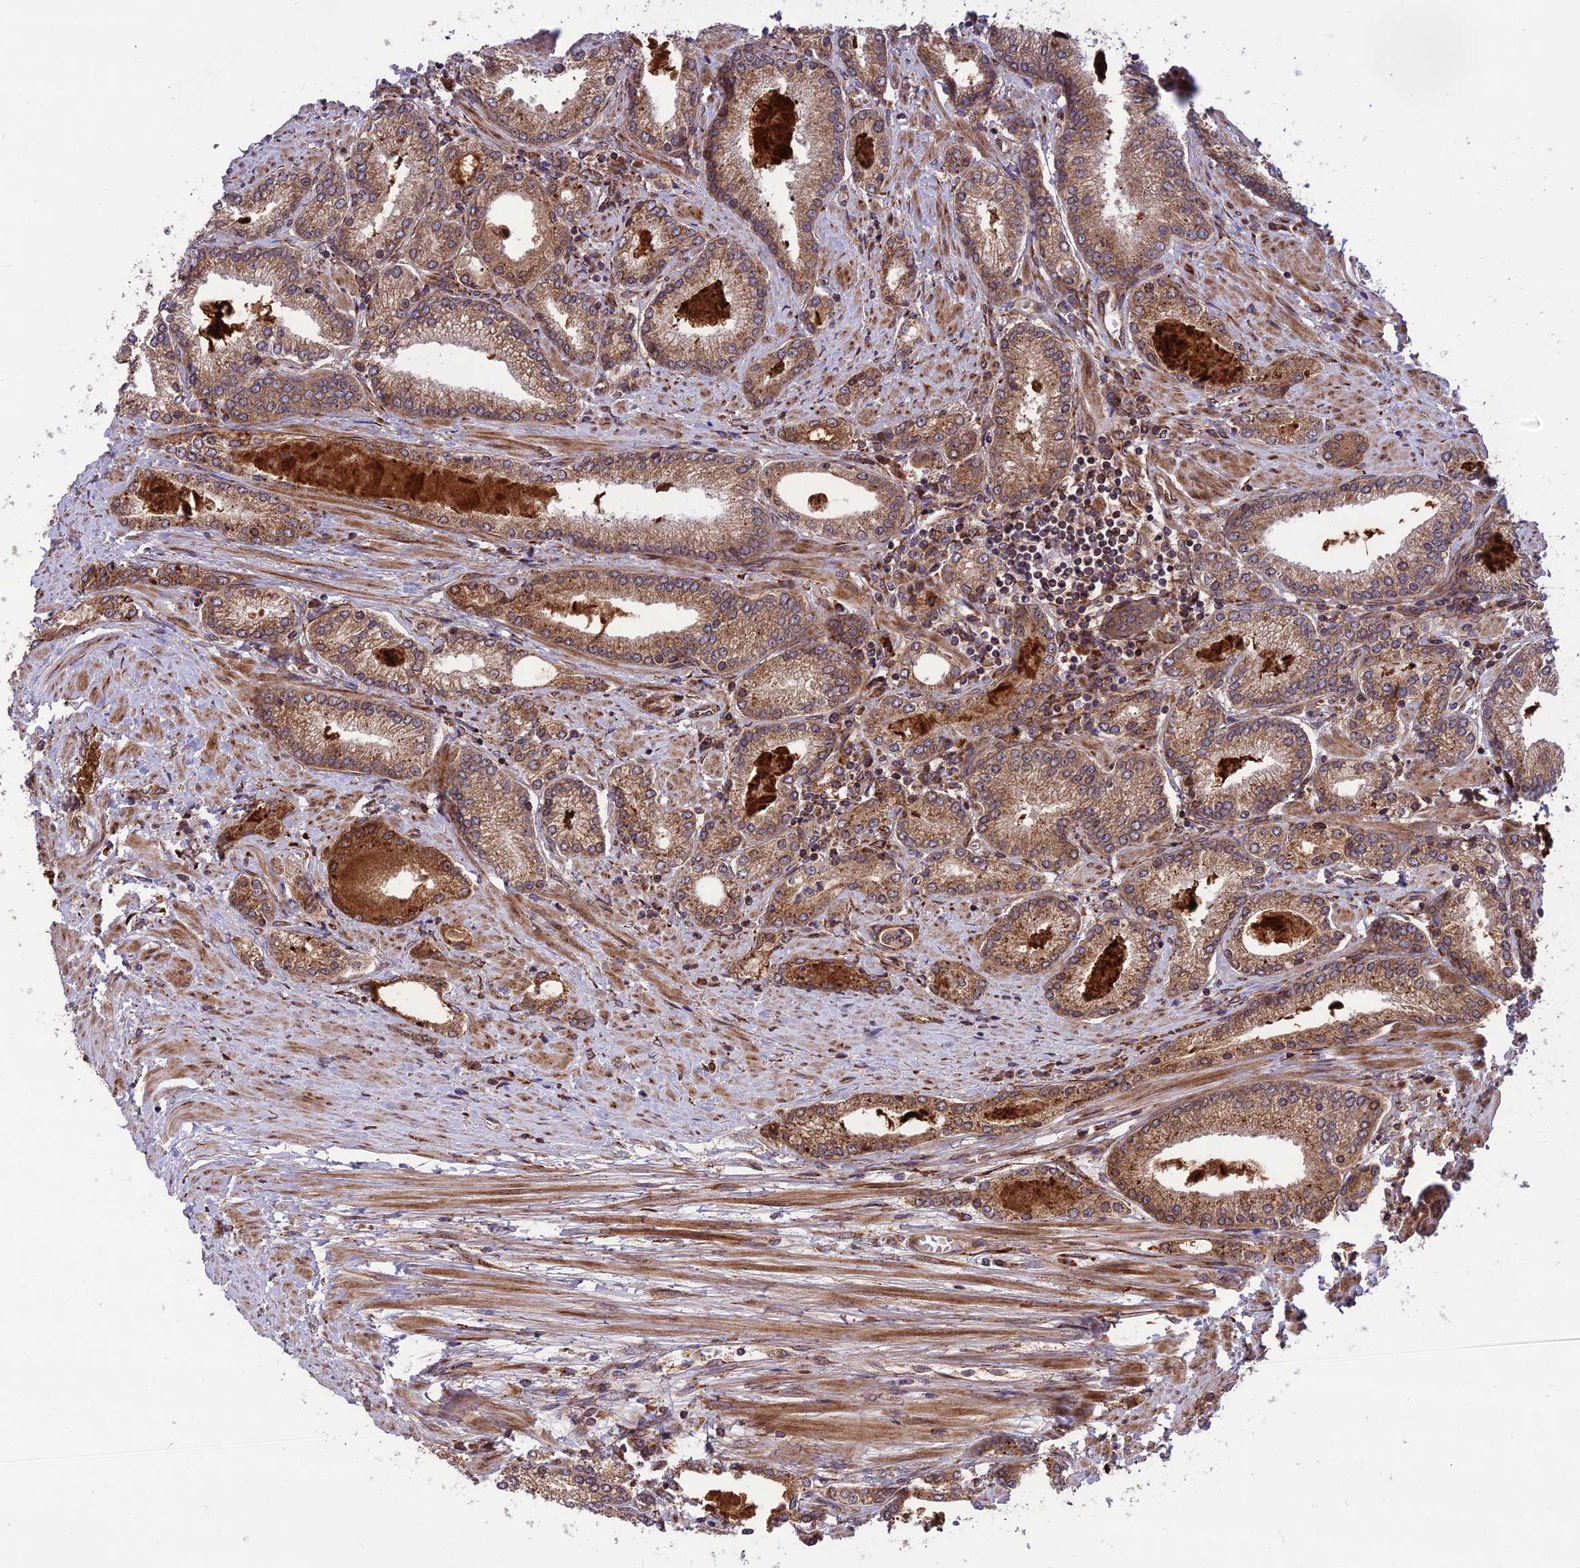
{"staining": {"intensity": "moderate", "quantity": ">75%", "location": "cytoplasmic/membranous"}, "tissue": "prostate cancer", "cell_type": "Tumor cells", "image_type": "cancer", "snomed": [{"axis": "morphology", "description": "Adenocarcinoma, High grade"}, {"axis": "topography", "description": "Prostate"}], "caption": "This is an image of IHC staining of prostate adenocarcinoma (high-grade), which shows moderate staining in the cytoplasmic/membranous of tumor cells.", "gene": "CRTAP", "patient": {"sex": "male", "age": 66}}